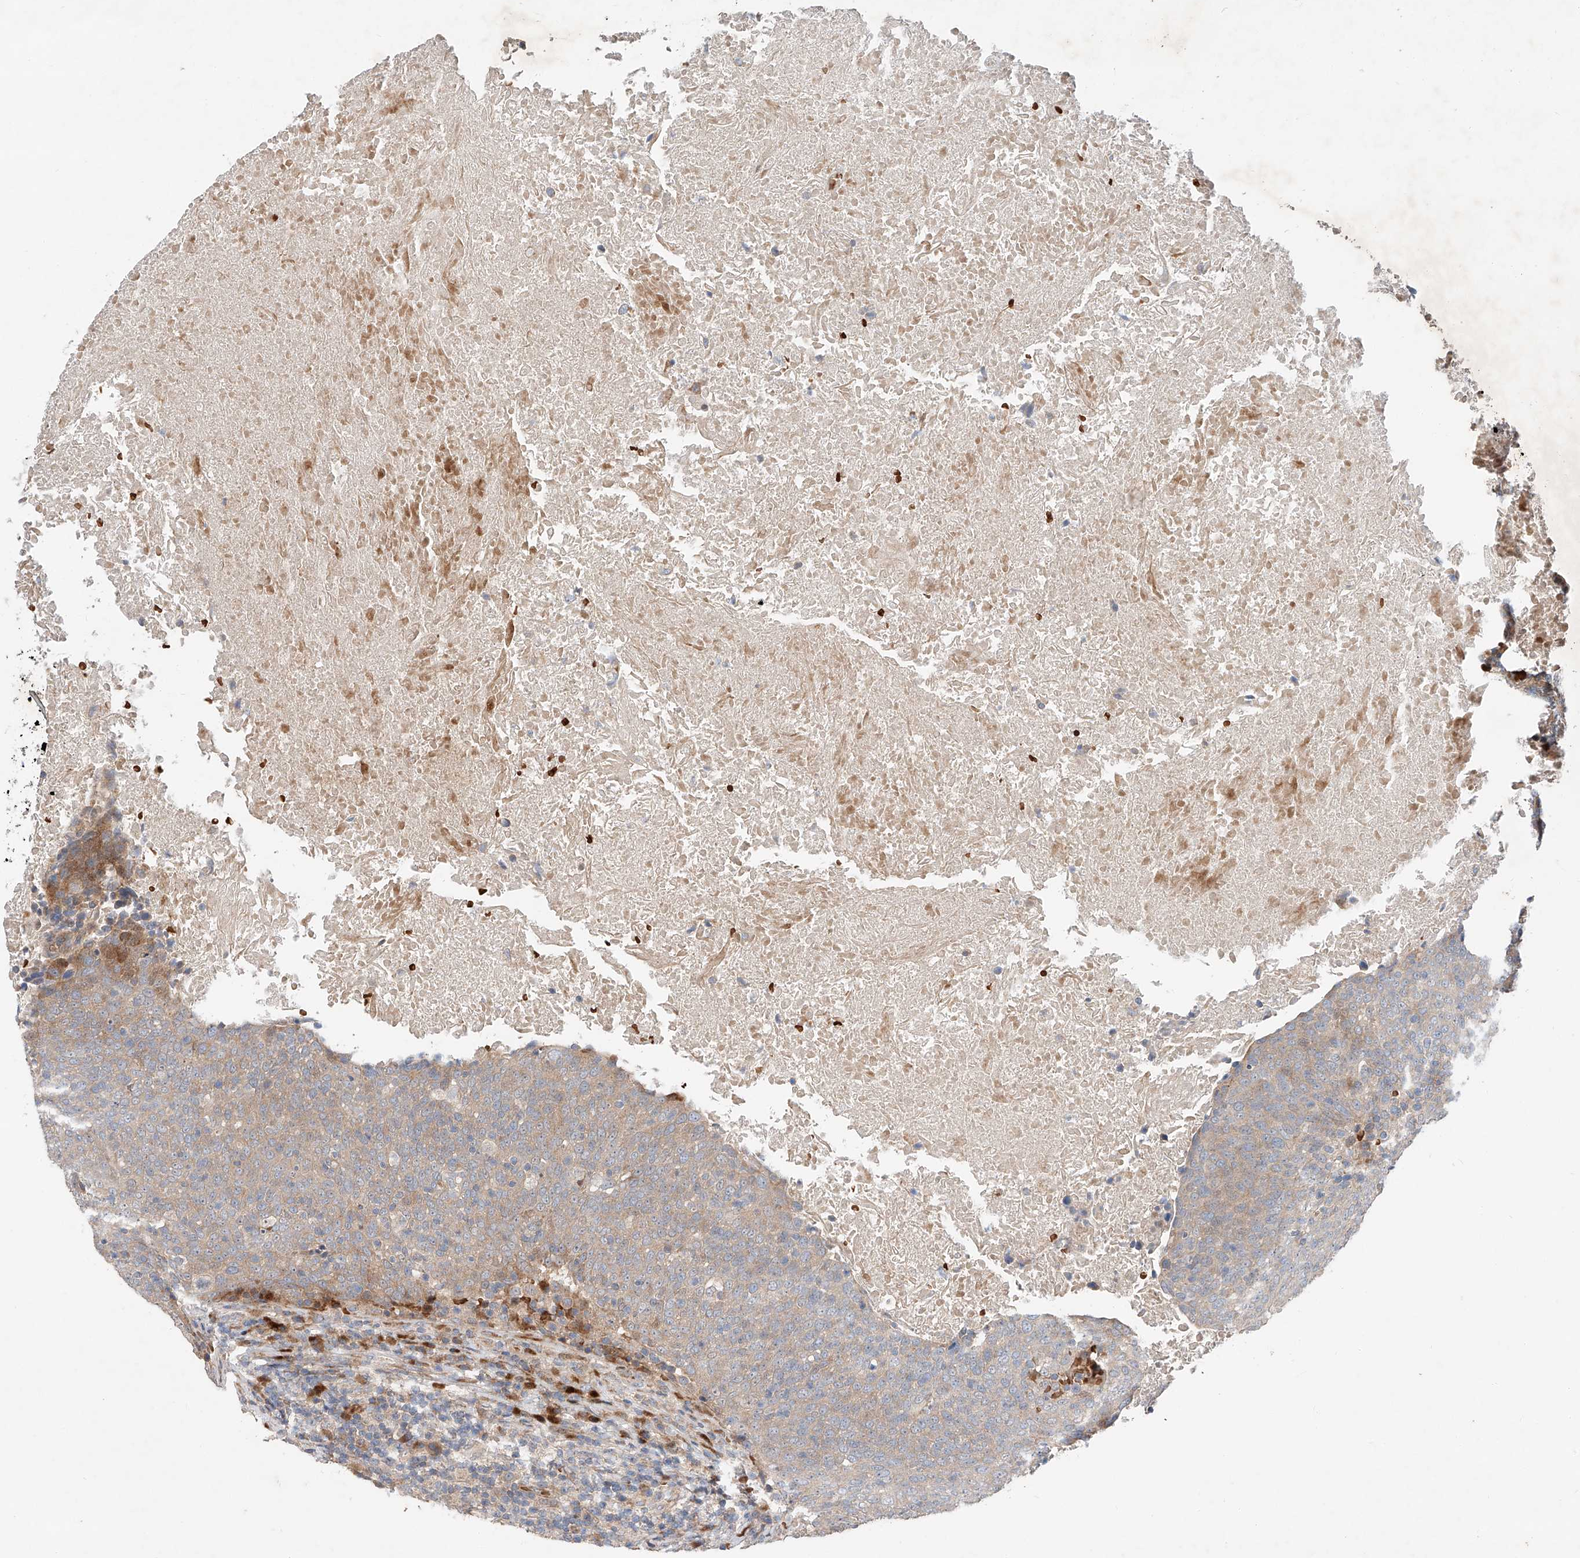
{"staining": {"intensity": "weak", "quantity": "25%-75%", "location": "cytoplasmic/membranous"}, "tissue": "head and neck cancer", "cell_type": "Tumor cells", "image_type": "cancer", "snomed": [{"axis": "morphology", "description": "Squamous cell carcinoma, NOS"}, {"axis": "morphology", "description": "Squamous cell carcinoma, metastatic, NOS"}, {"axis": "topography", "description": "Lymph node"}, {"axis": "topography", "description": "Head-Neck"}], "caption": "Head and neck cancer stained with a protein marker exhibits weak staining in tumor cells.", "gene": "USF3", "patient": {"sex": "male", "age": 62}}